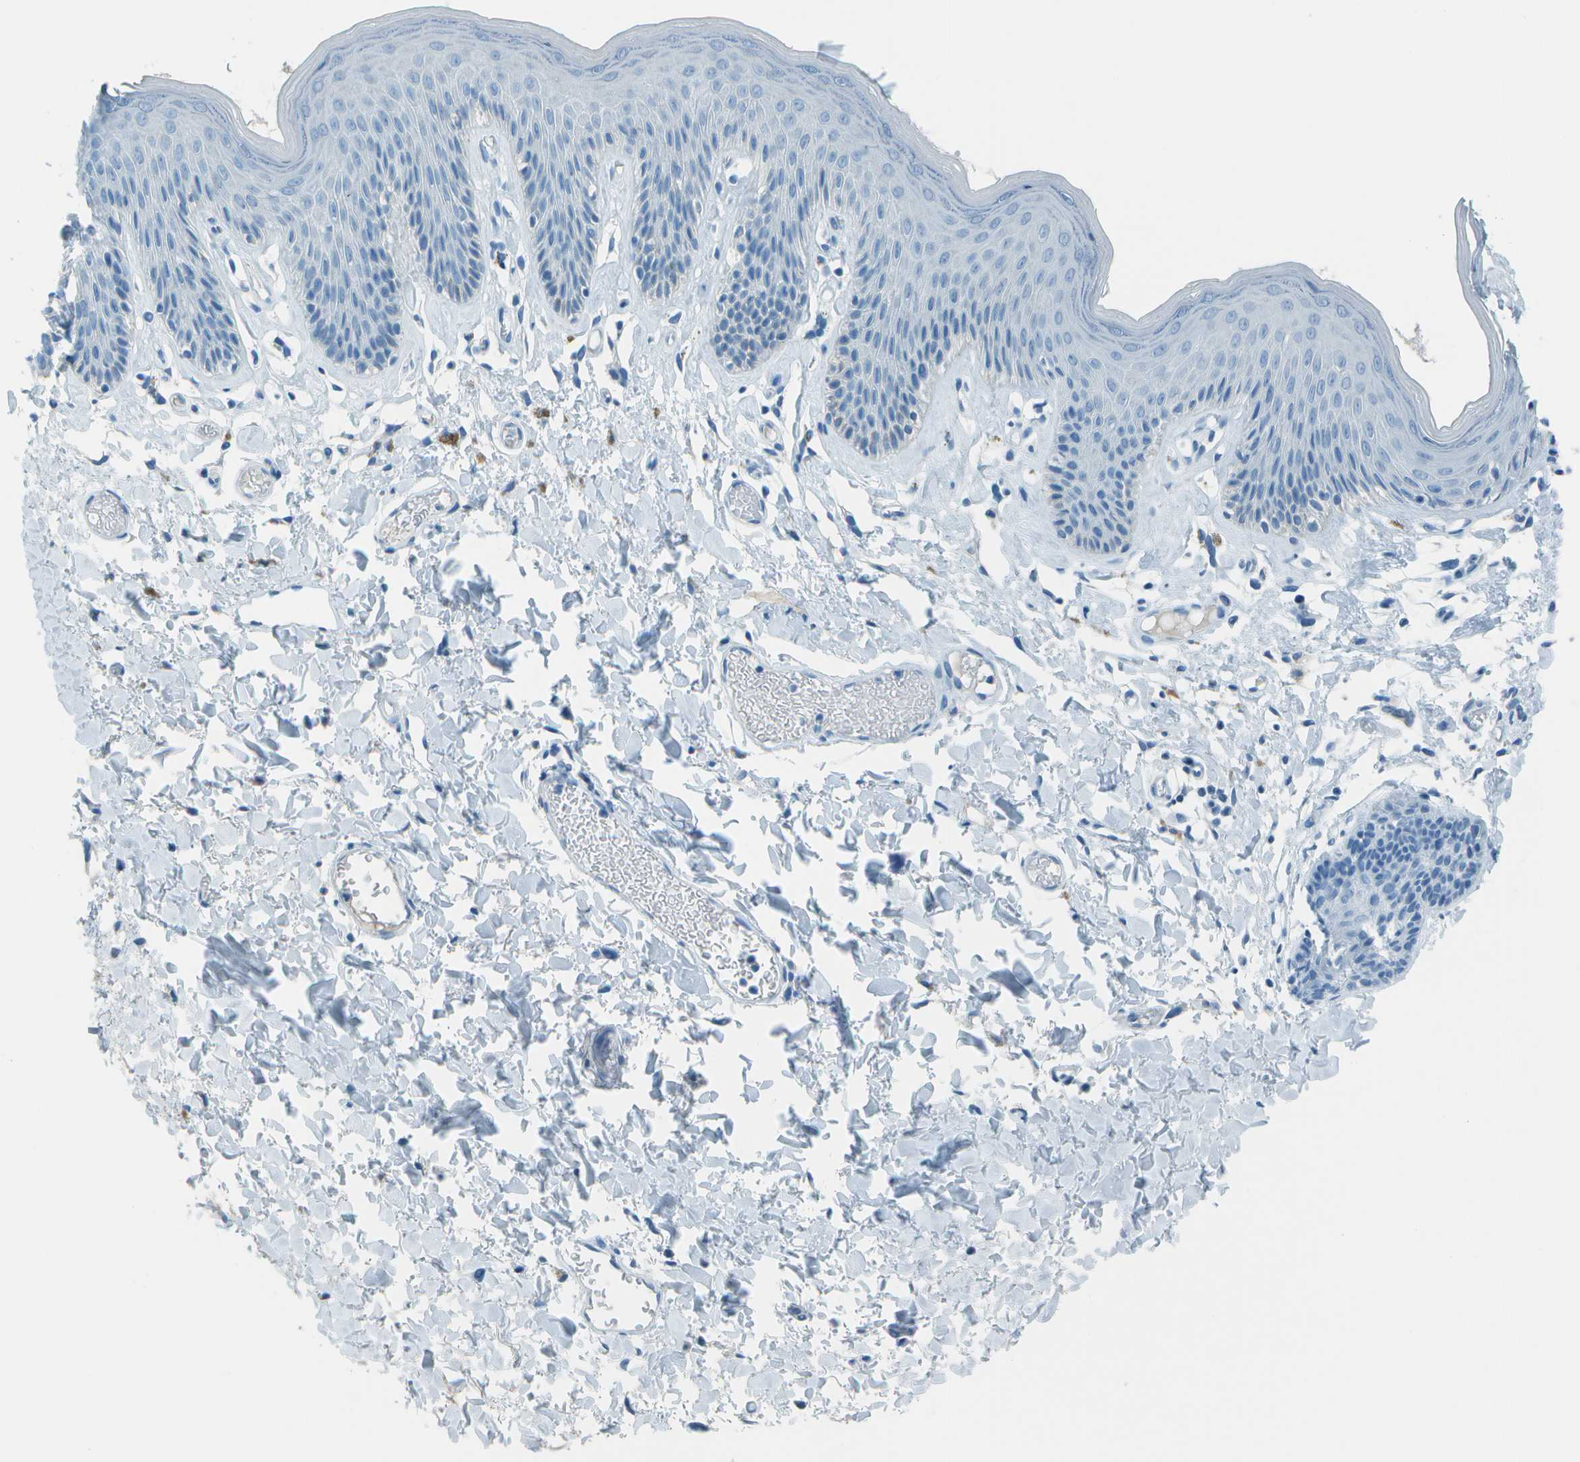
{"staining": {"intensity": "negative", "quantity": "none", "location": "none"}, "tissue": "skin", "cell_type": "Epidermal cells", "image_type": "normal", "snomed": [{"axis": "morphology", "description": "Normal tissue, NOS"}, {"axis": "topography", "description": "Vulva"}], "caption": "This micrograph is of normal skin stained with immunohistochemistry to label a protein in brown with the nuclei are counter-stained blue. There is no positivity in epidermal cells. The staining was performed using DAB (3,3'-diaminobenzidine) to visualize the protein expression in brown, while the nuclei were stained in blue with hematoxylin (Magnification: 20x).", "gene": "FGF1", "patient": {"sex": "female", "age": 73}}